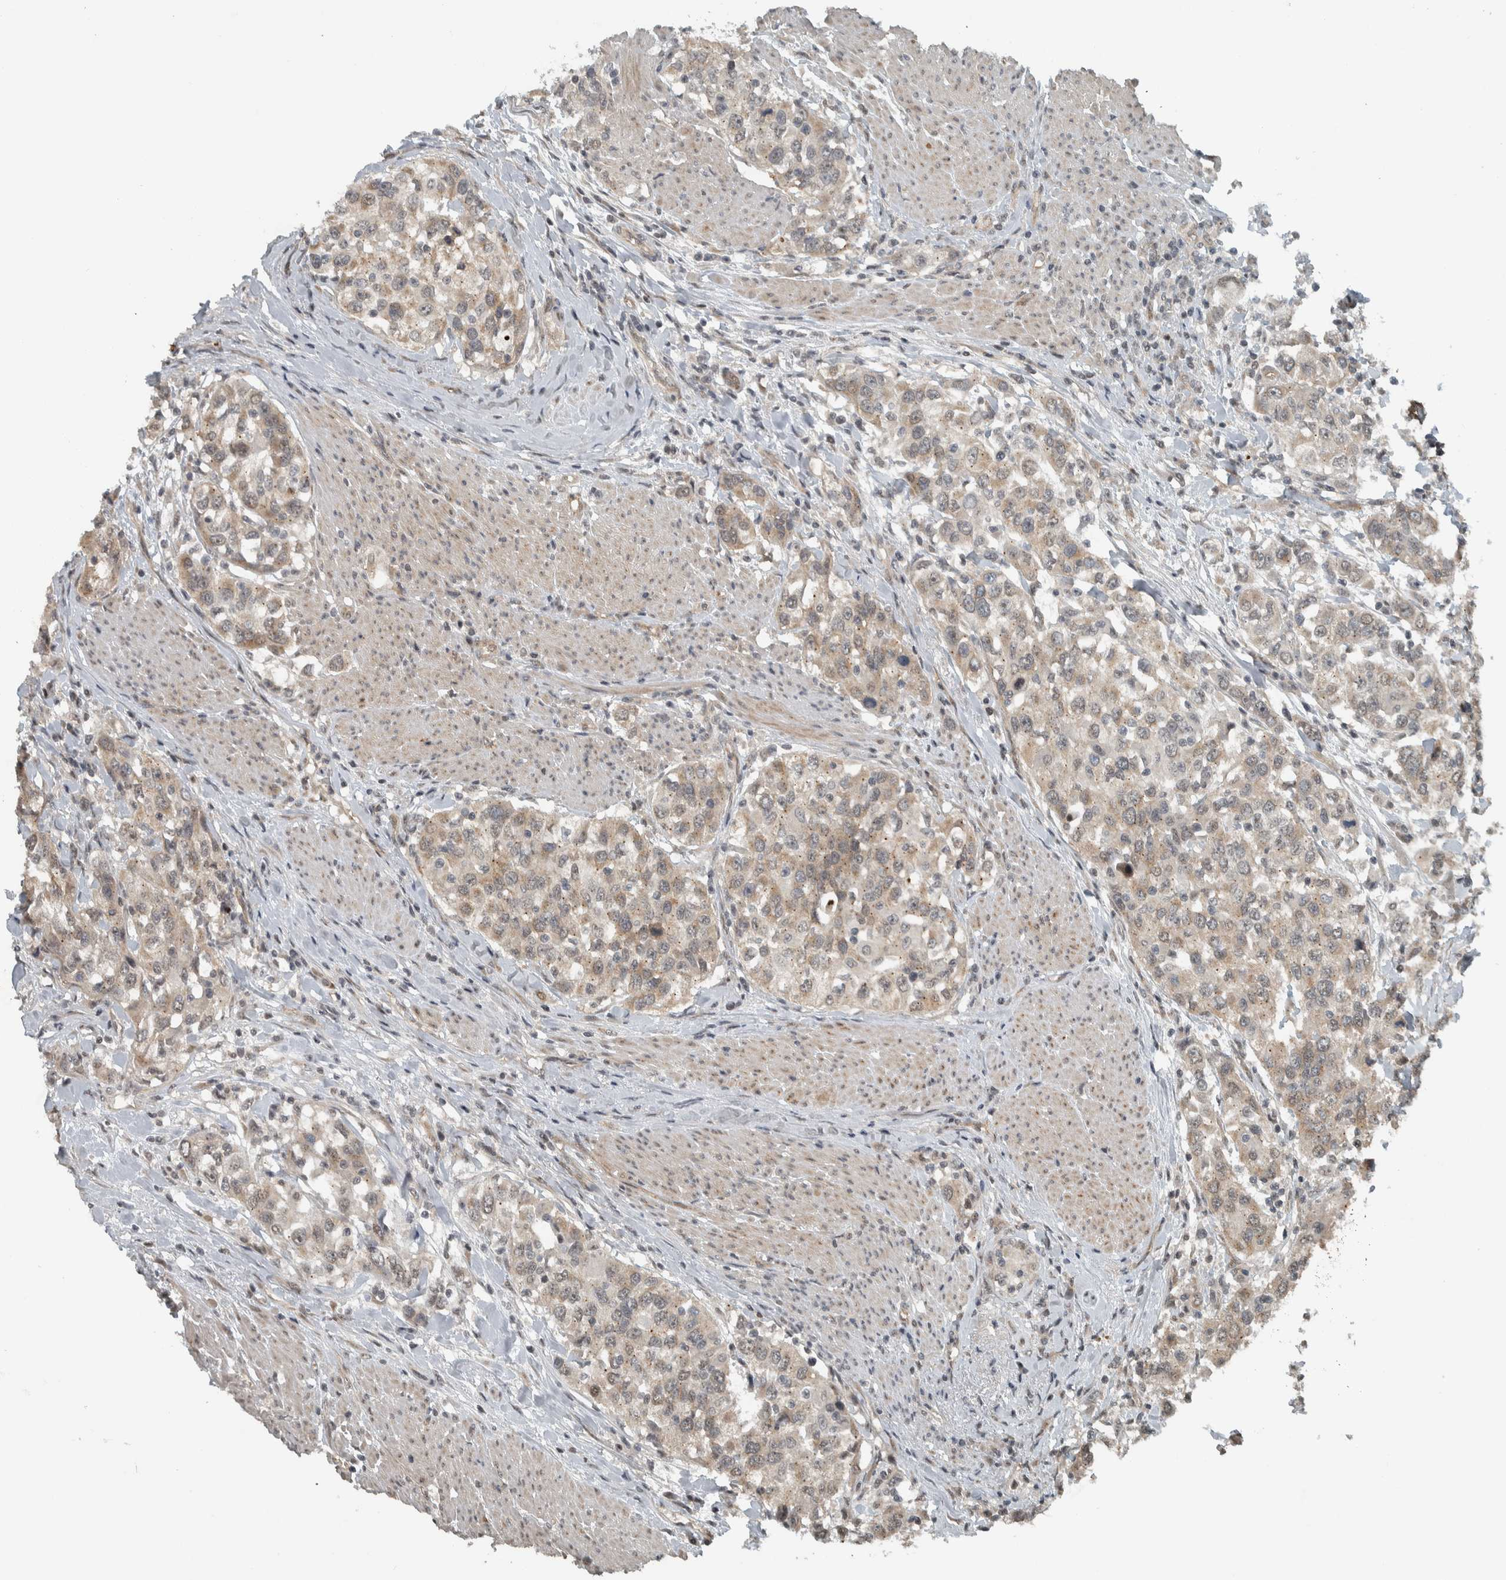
{"staining": {"intensity": "weak", "quantity": ">75%", "location": "cytoplasmic/membranous"}, "tissue": "urothelial cancer", "cell_type": "Tumor cells", "image_type": "cancer", "snomed": [{"axis": "morphology", "description": "Urothelial carcinoma, High grade"}, {"axis": "topography", "description": "Urinary bladder"}], "caption": "Immunohistochemistry (IHC) of urothelial carcinoma (high-grade) shows low levels of weak cytoplasmic/membranous staining in approximately >75% of tumor cells.", "gene": "NAPG", "patient": {"sex": "female", "age": 80}}